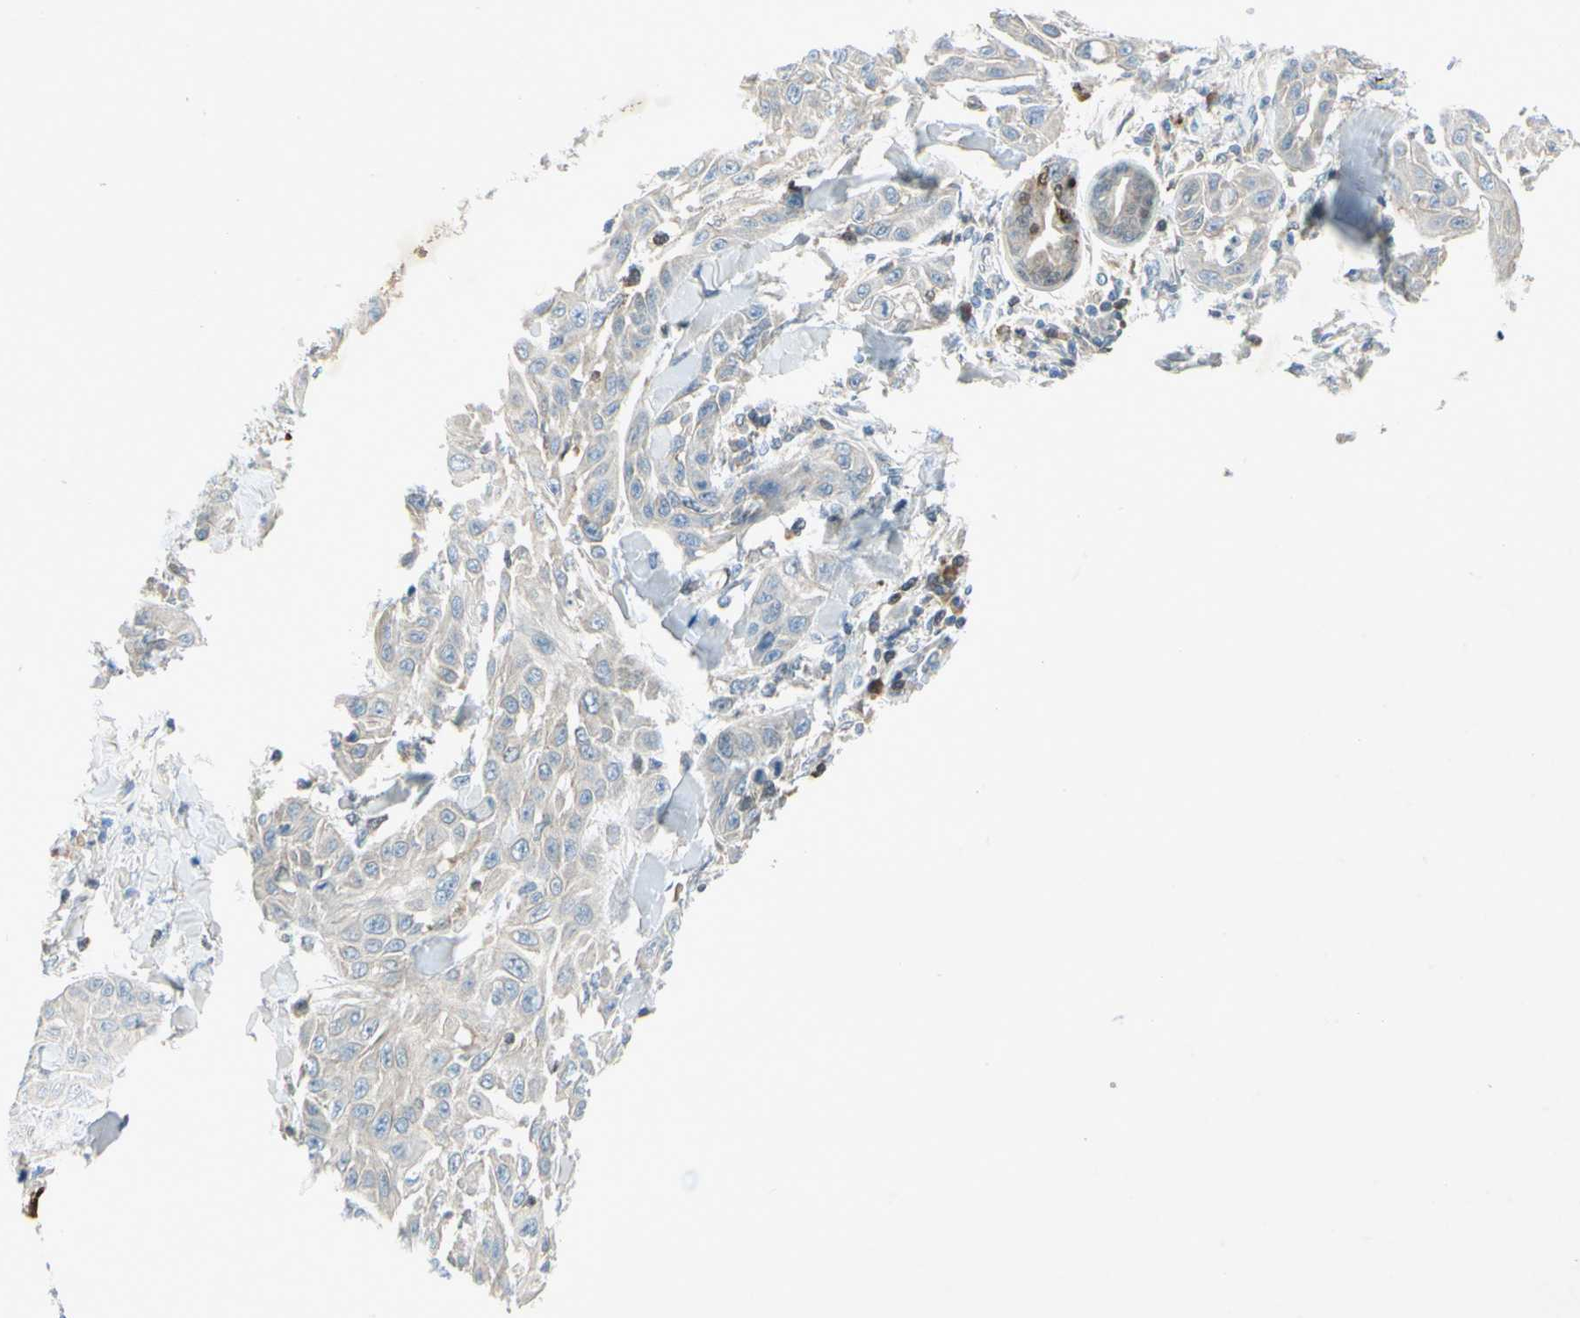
{"staining": {"intensity": "negative", "quantity": "none", "location": "none"}, "tissue": "skin cancer", "cell_type": "Tumor cells", "image_type": "cancer", "snomed": [{"axis": "morphology", "description": "Squamous cell carcinoma, NOS"}, {"axis": "topography", "description": "Skin"}], "caption": "DAB (3,3'-diaminobenzidine) immunohistochemical staining of human skin cancer displays no significant expression in tumor cells.", "gene": "C1orf159", "patient": {"sex": "male", "age": 24}}